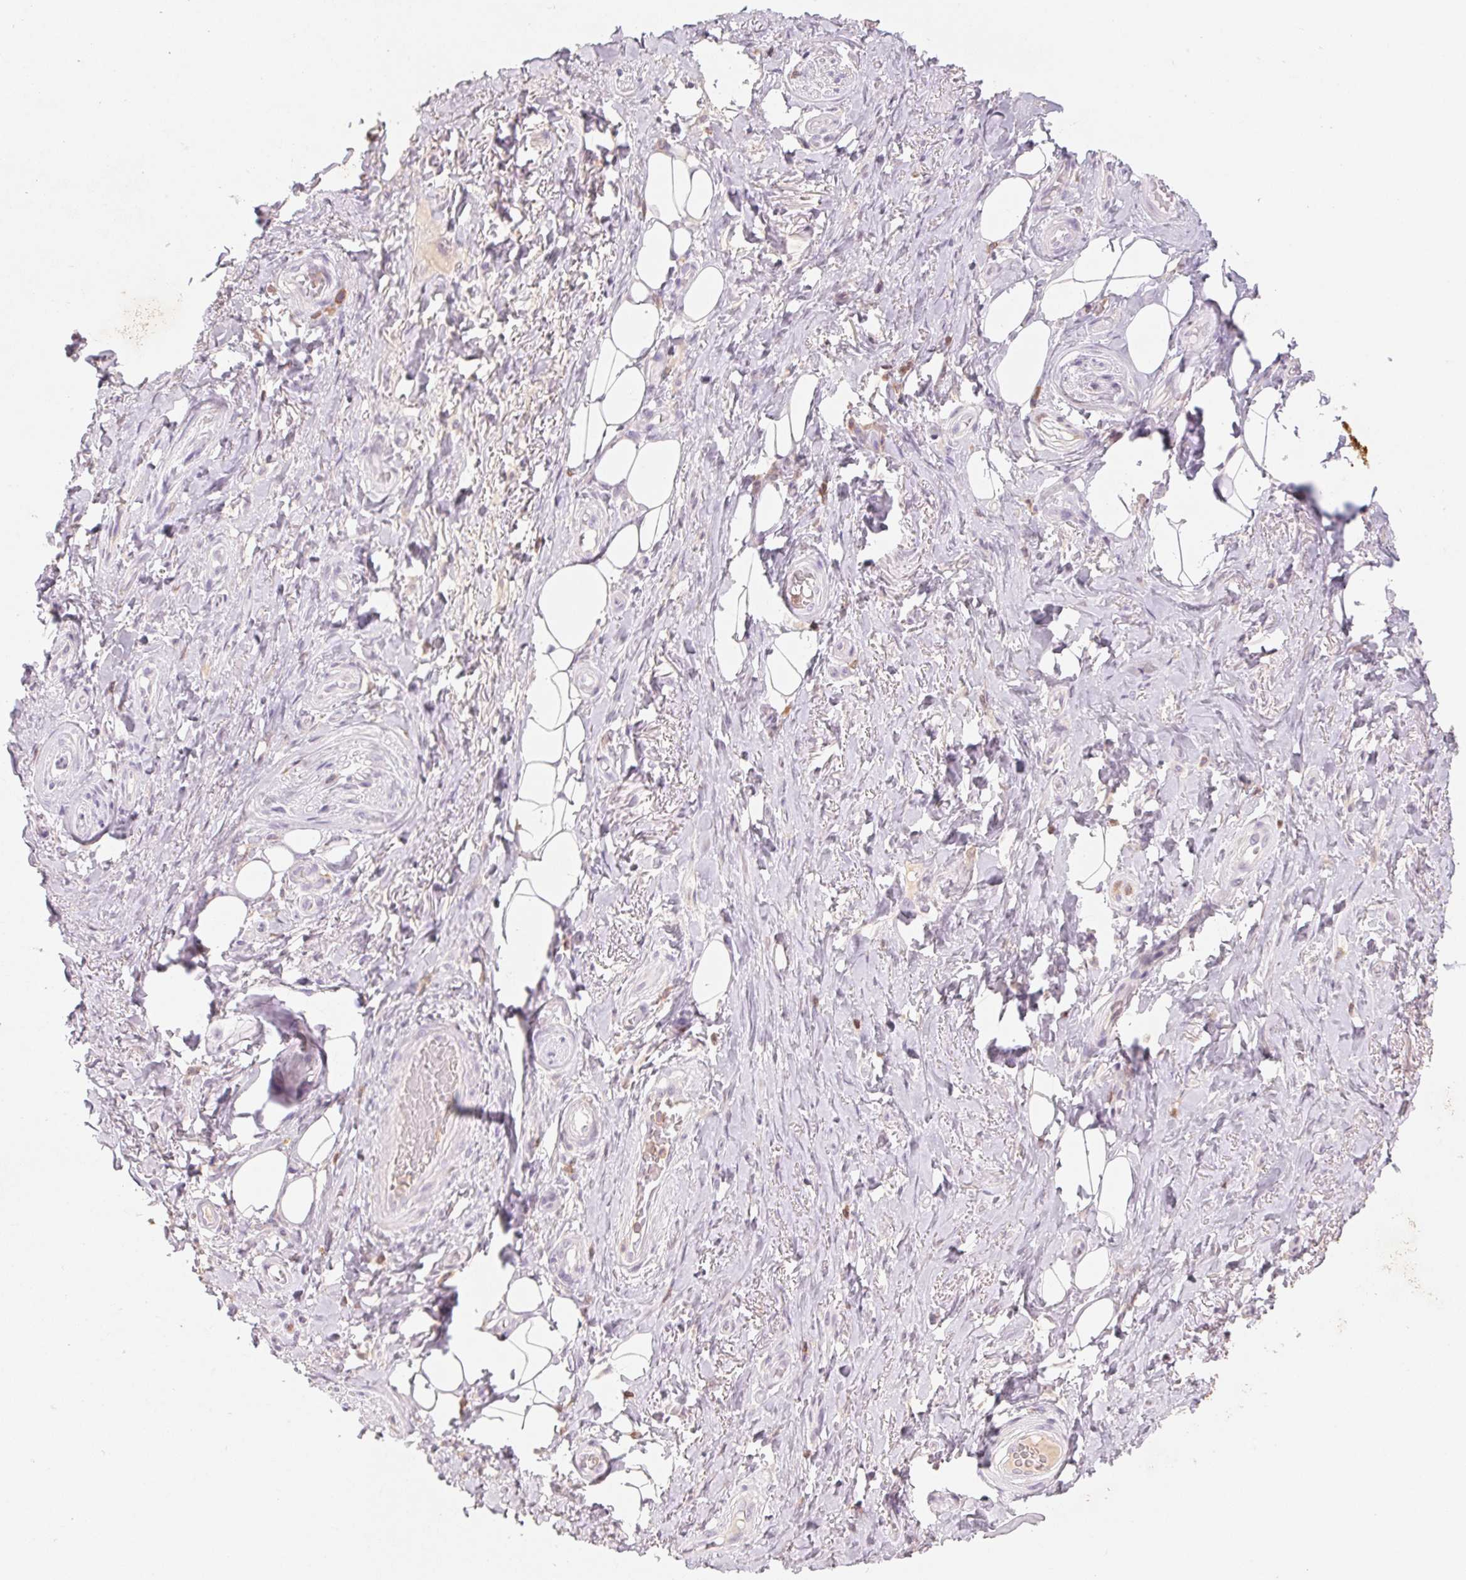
{"staining": {"intensity": "negative", "quantity": "none", "location": "none"}, "tissue": "adipose tissue", "cell_type": "Adipocytes", "image_type": "normal", "snomed": [{"axis": "morphology", "description": "Normal tissue, NOS"}, {"axis": "topography", "description": "Anal"}, {"axis": "topography", "description": "Peripheral nerve tissue"}], "caption": "Adipocytes are negative for protein expression in benign human adipose tissue. Brightfield microscopy of immunohistochemistry (IHC) stained with DAB (3,3'-diaminobenzidine) (brown) and hematoxylin (blue), captured at high magnification.", "gene": "KIF26A", "patient": {"sex": "male", "age": 53}}